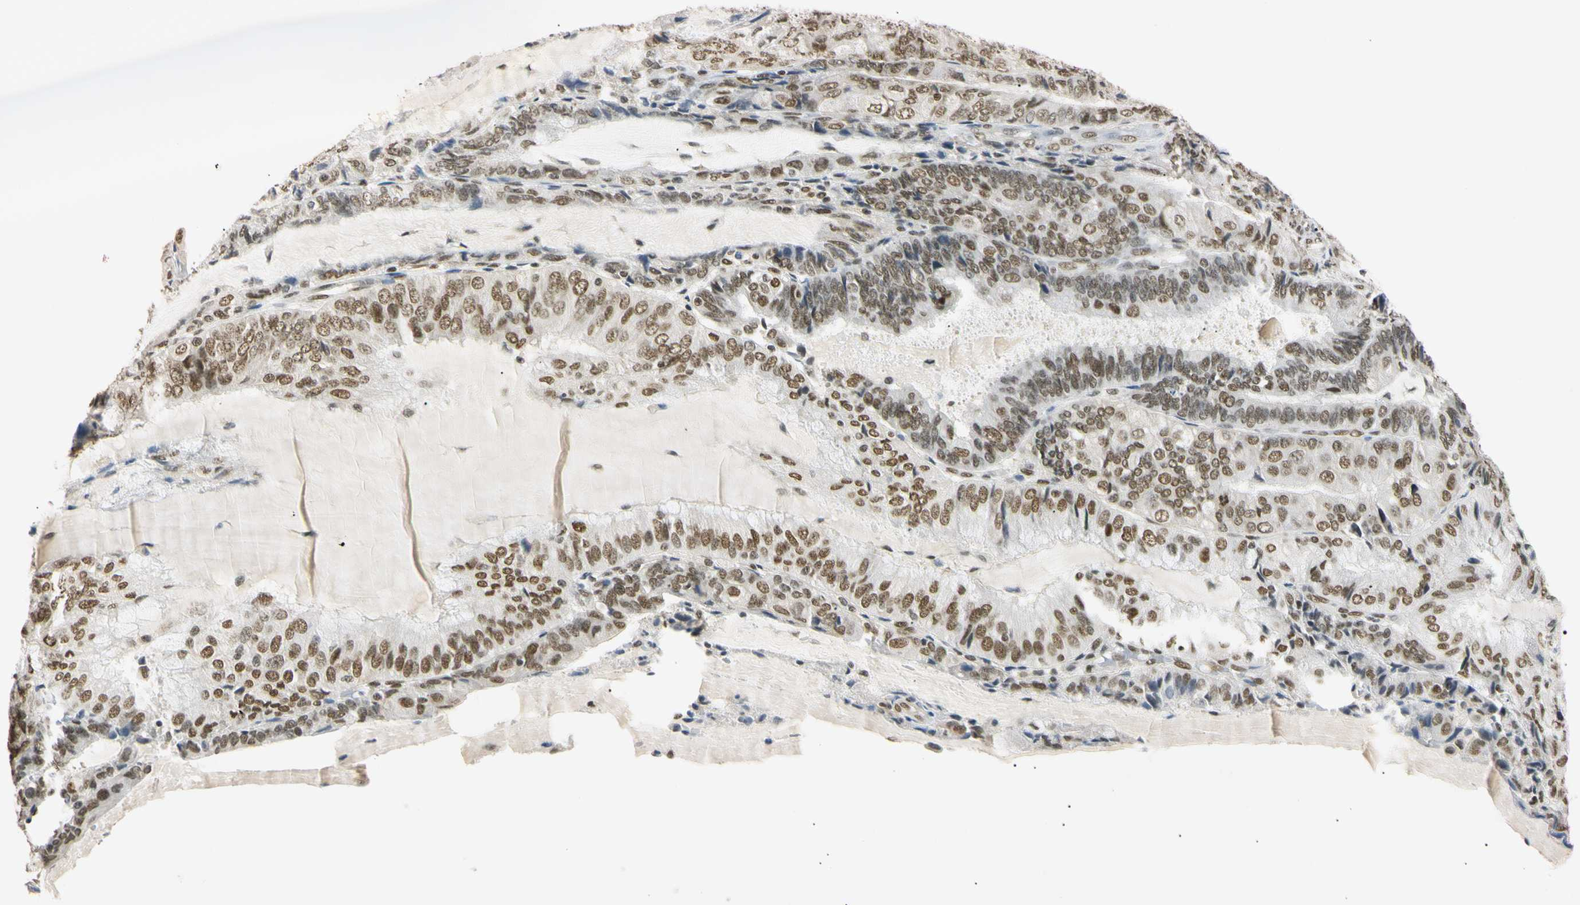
{"staining": {"intensity": "moderate", "quantity": ">75%", "location": "nuclear"}, "tissue": "endometrial cancer", "cell_type": "Tumor cells", "image_type": "cancer", "snomed": [{"axis": "morphology", "description": "Adenocarcinoma, NOS"}, {"axis": "topography", "description": "Endometrium"}], "caption": "Approximately >75% of tumor cells in human endometrial adenocarcinoma show moderate nuclear protein positivity as visualized by brown immunohistochemical staining.", "gene": "SMARCA5", "patient": {"sex": "female", "age": 81}}